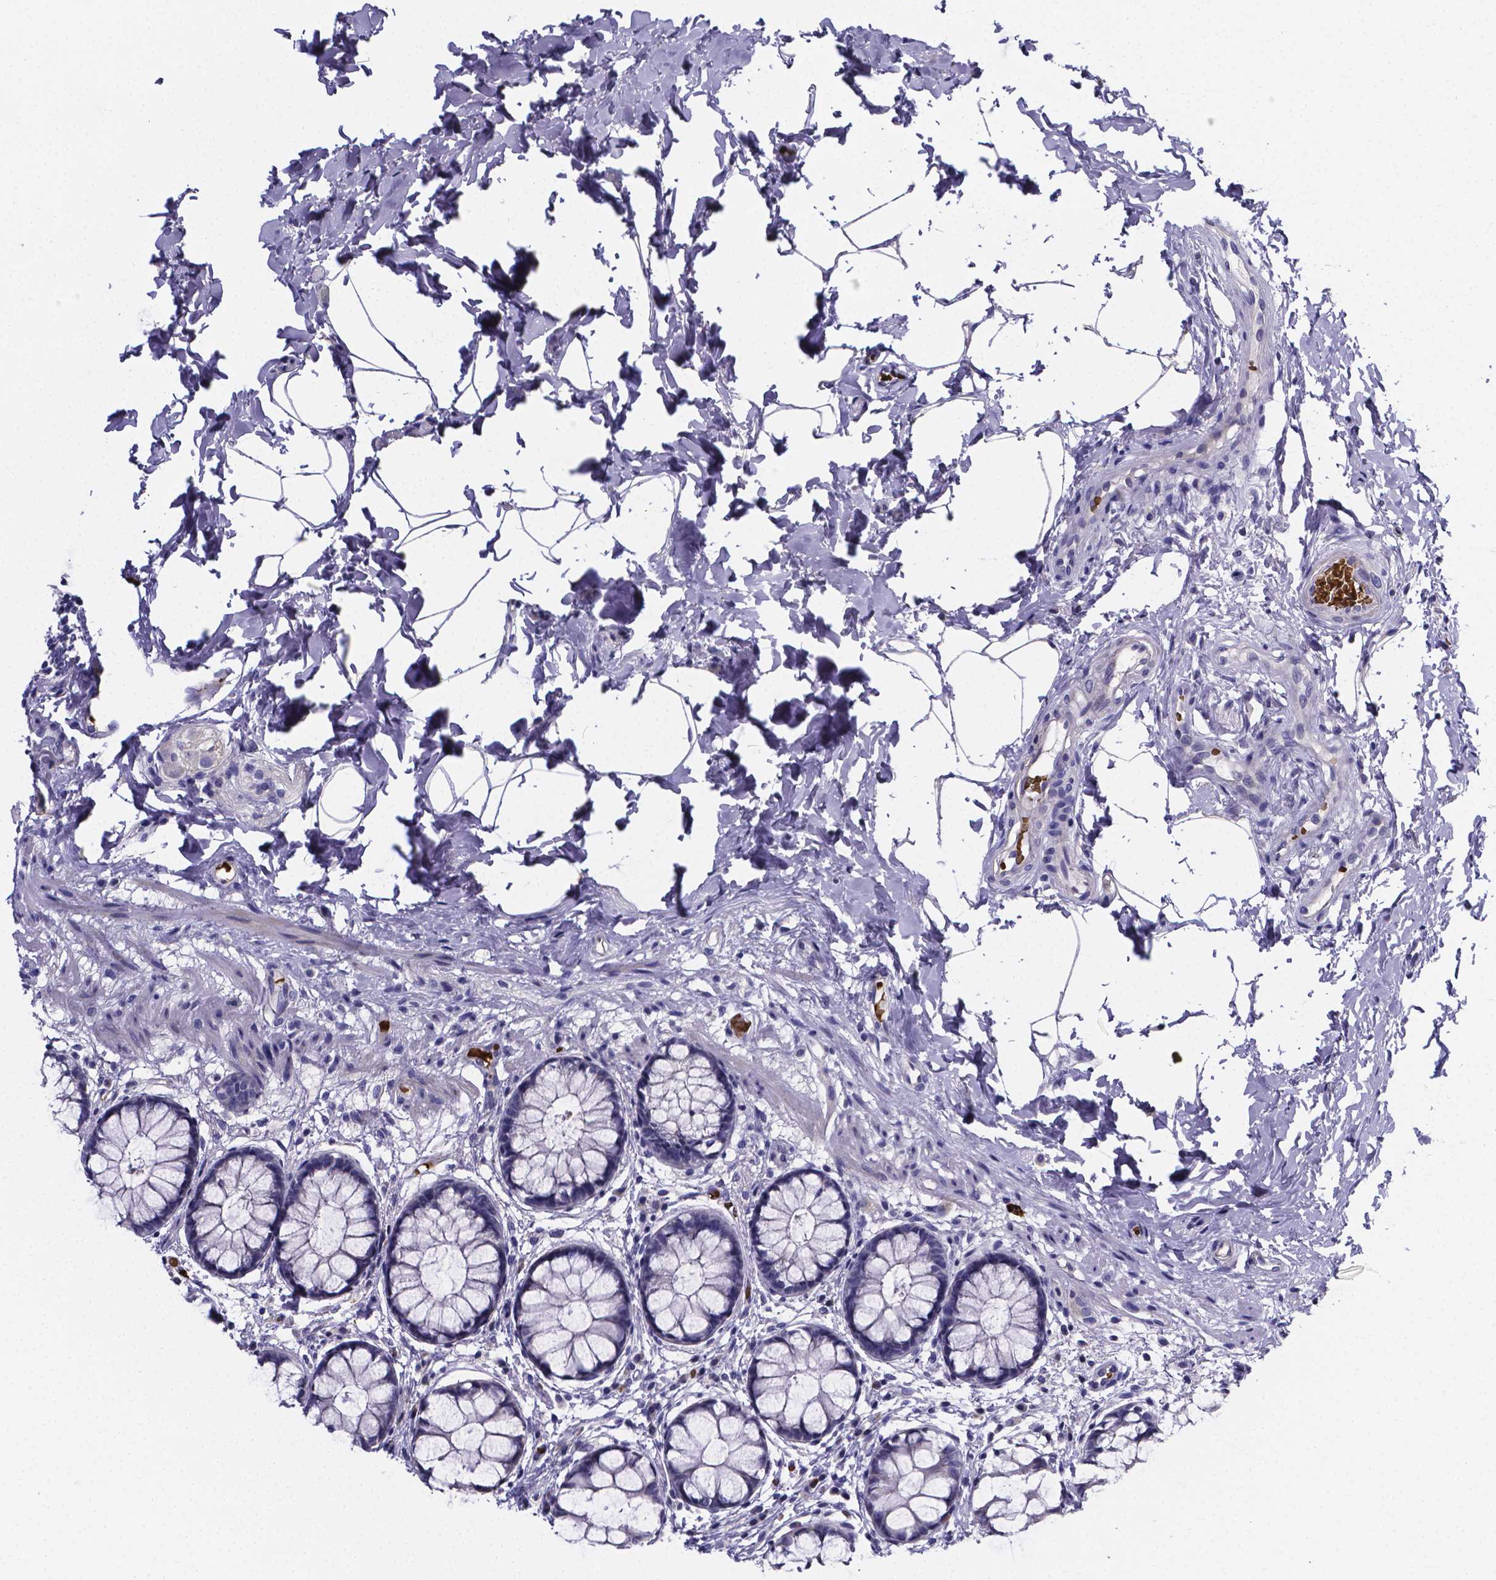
{"staining": {"intensity": "negative", "quantity": "none", "location": "none"}, "tissue": "rectum", "cell_type": "Glandular cells", "image_type": "normal", "snomed": [{"axis": "morphology", "description": "Normal tissue, NOS"}, {"axis": "topography", "description": "Rectum"}], "caption": "High power microscopy photomicrograph of an immunohistochemistry (IHC) micrograph of benign rectum, revealing no significant positivity in glandular cells. (DAB (3,3'-diaminobenzidine) immunohistochemistry, high magnification).", "gene": "GABRA3", "patient": {"sex": "female", "age": 62}}